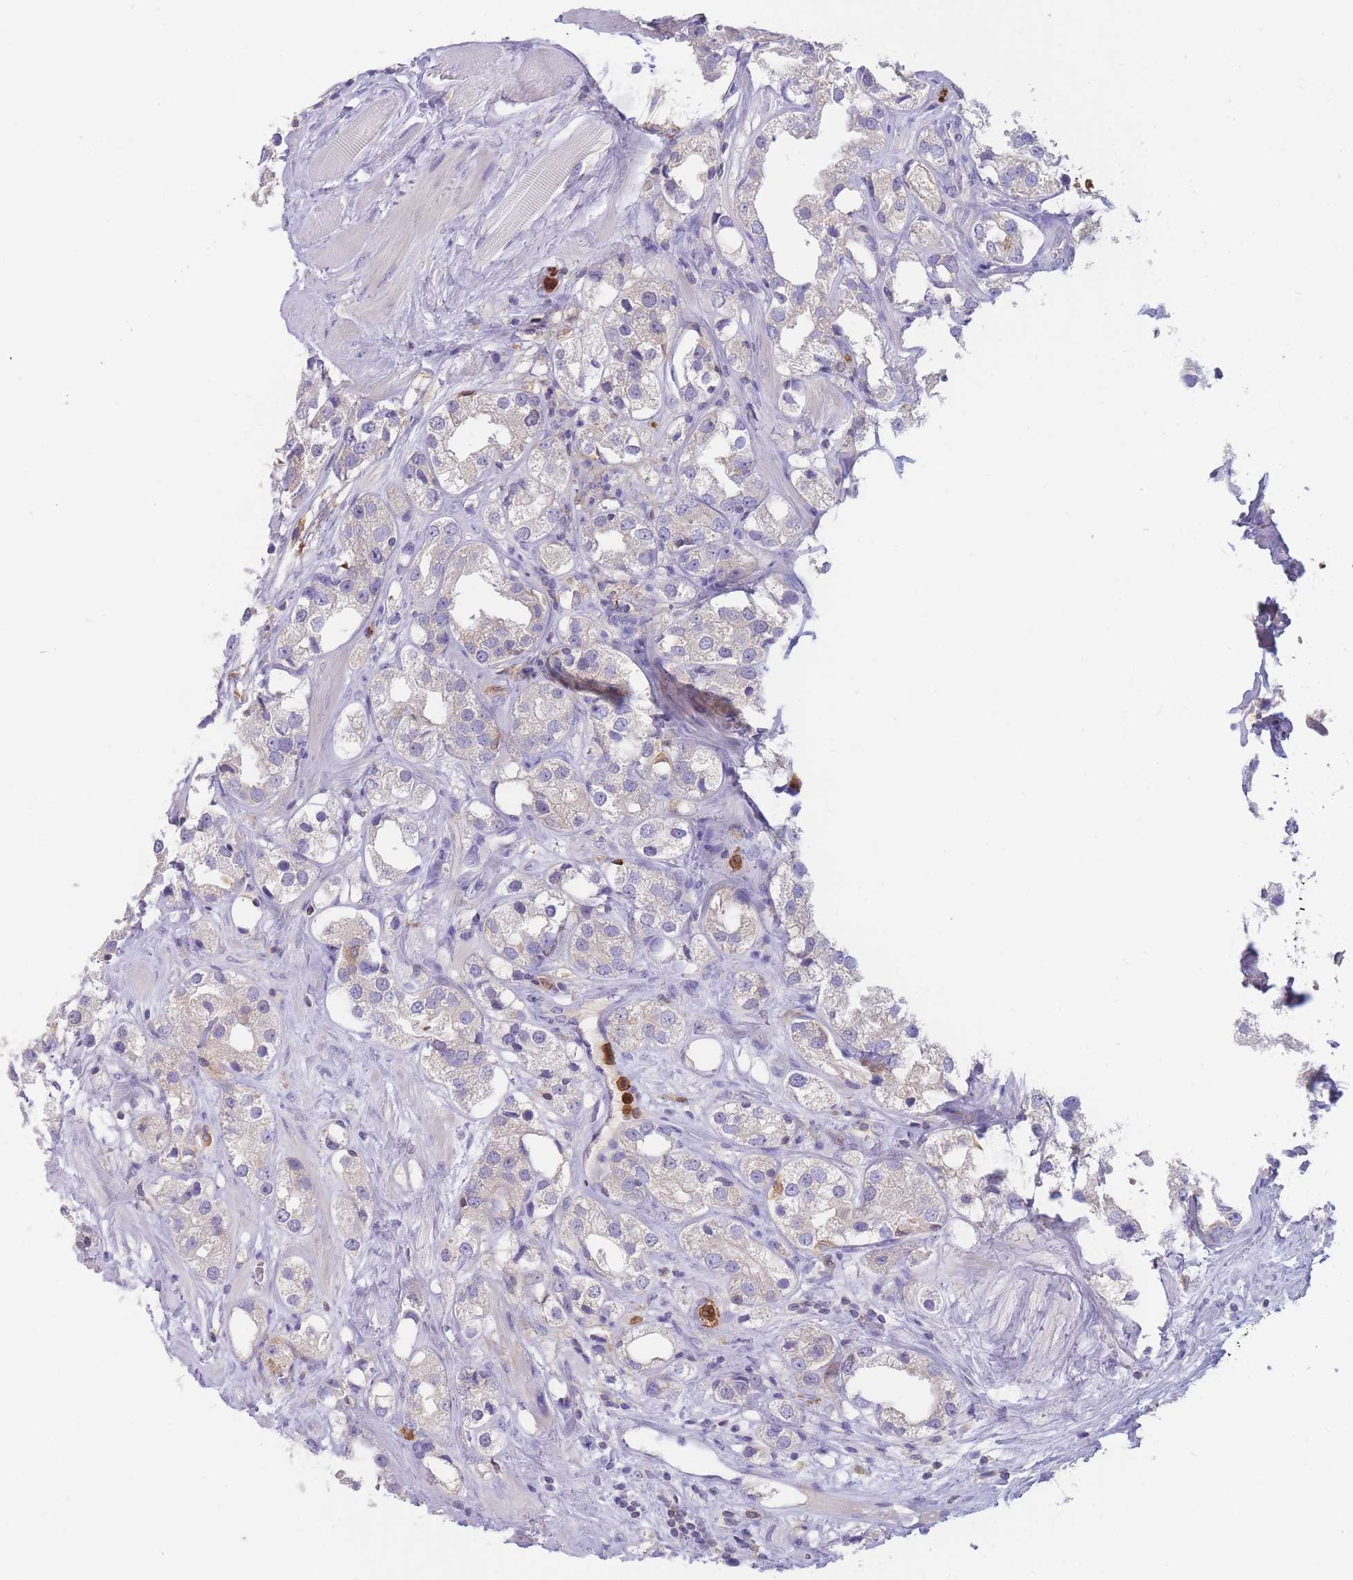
{"staining": {"intensity": "negative", "quantity": "none", "location": "none"}, "tissue": "prostate cancer", "cell_type": "Tumor cells", "image_type": "cancer", "snomed": [{"axis": "morphology", "description": "Adenocarcinoma, NOS"}, {"axis": "topography", "description": "Prostate"}], "caption": "Tumor cells show no significant protein expression in prostate adenocarcinoma. (DAB immunohistochemistry with hematoxylin counter stain).", "gene": "ST3GAL4", "patient": {"sex": "male", "age": 79}}